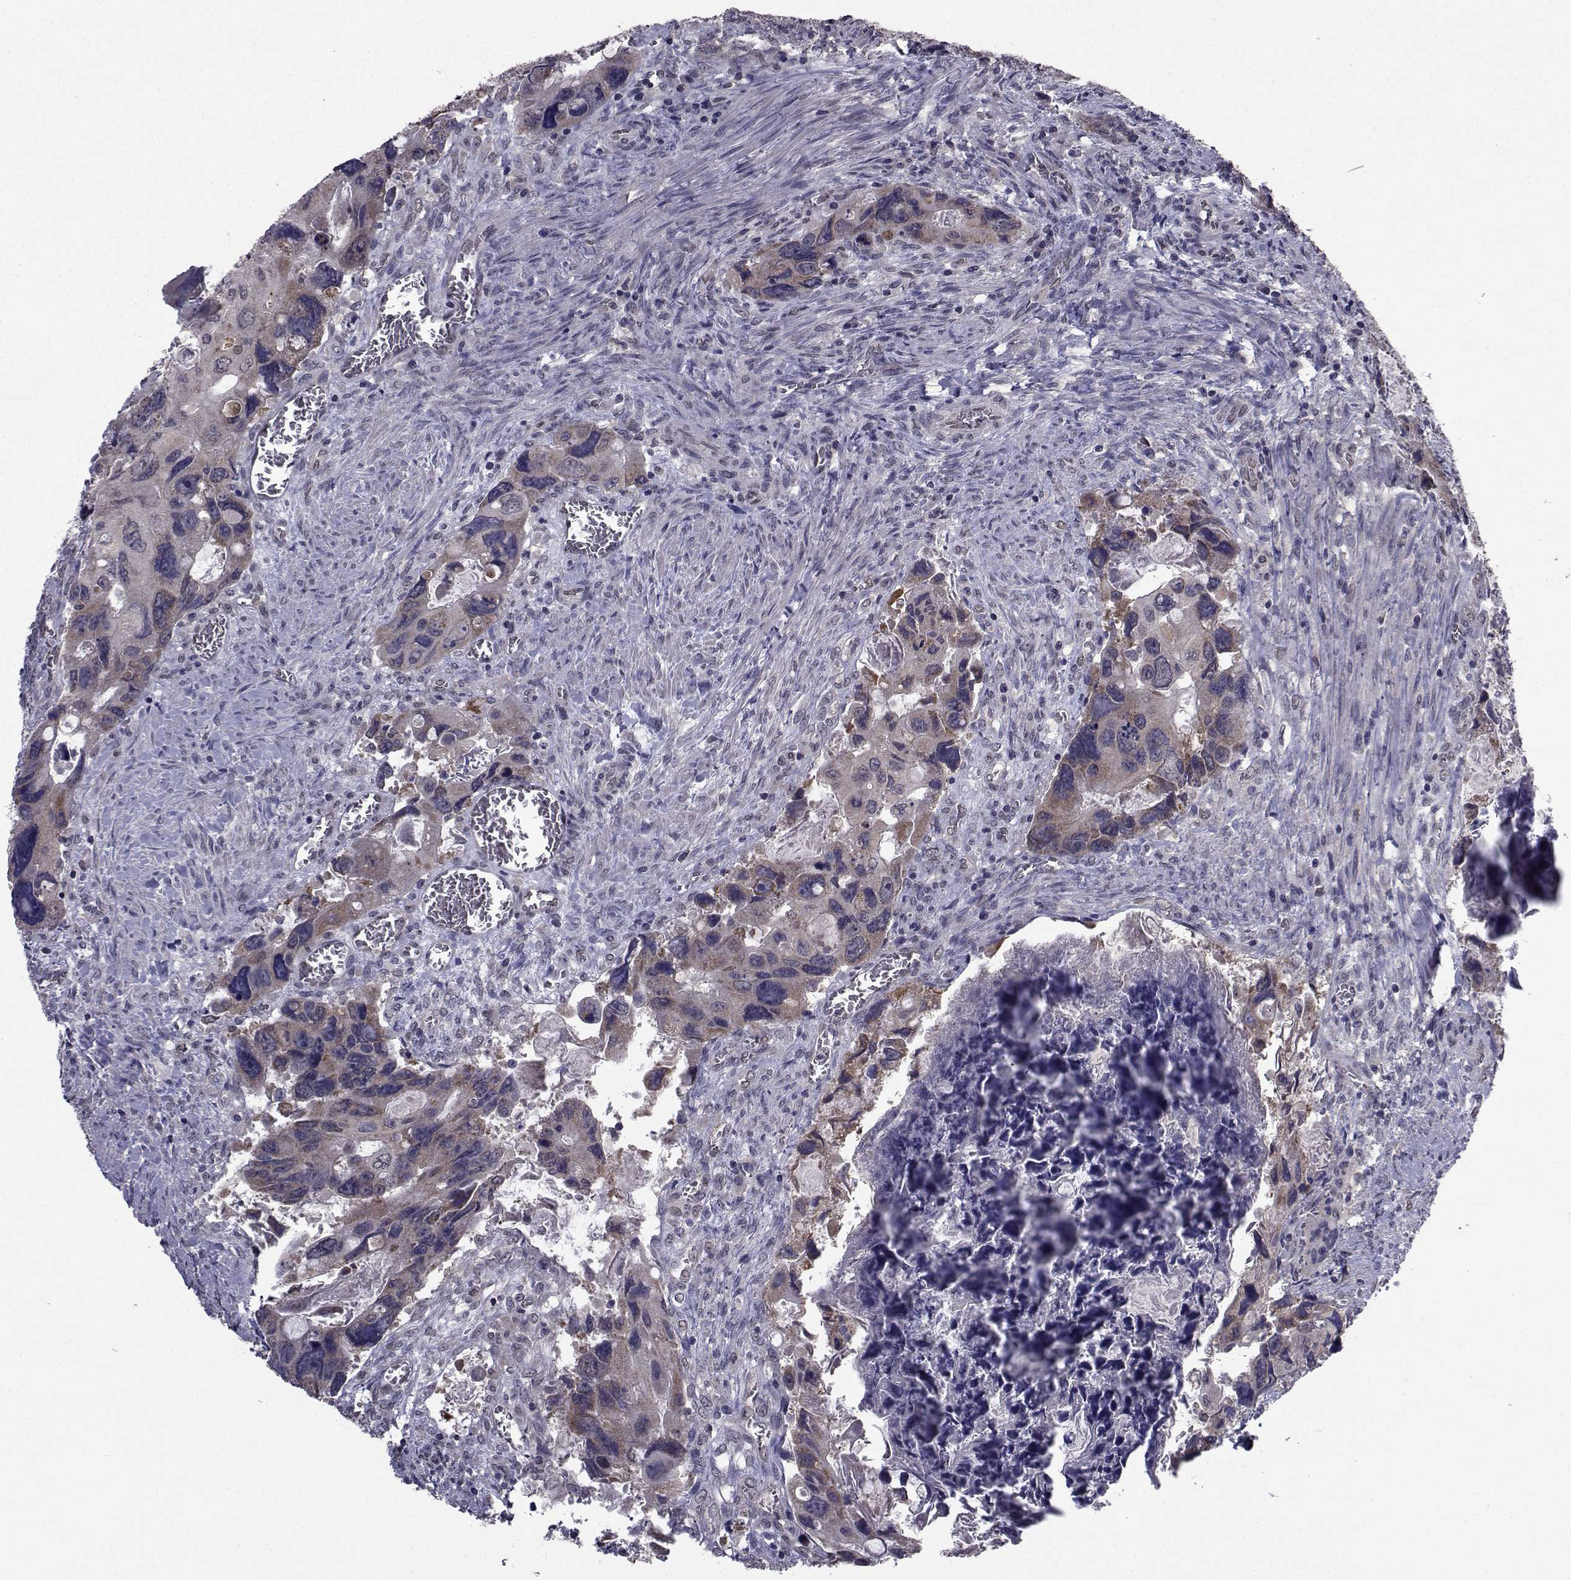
{"staining": {"intensity": "strong", "quantity": "<25%", "location": "cytoplasmic/membranous"}, "tissue": "colorectal cancer", "cell_type": "Tumor cells", "image_type": "cancer", "snomed": [{"axis": "morphology", "description": "Adenocarcinoma, NOS"}, {"axis": "topography", "description": "Rectum"}], "caption": "Adenocarcinoma (colorectal) tissue reveals strong cytoplasmic/membranous staining in approximately <25% of tumor cells, visualized by immunohistochemistry. (brown staining indicates protein expression, while blue staining denotes nuclei).", "gene": "CYP2S1", "patient": {"sex": "male", "age": 62}}